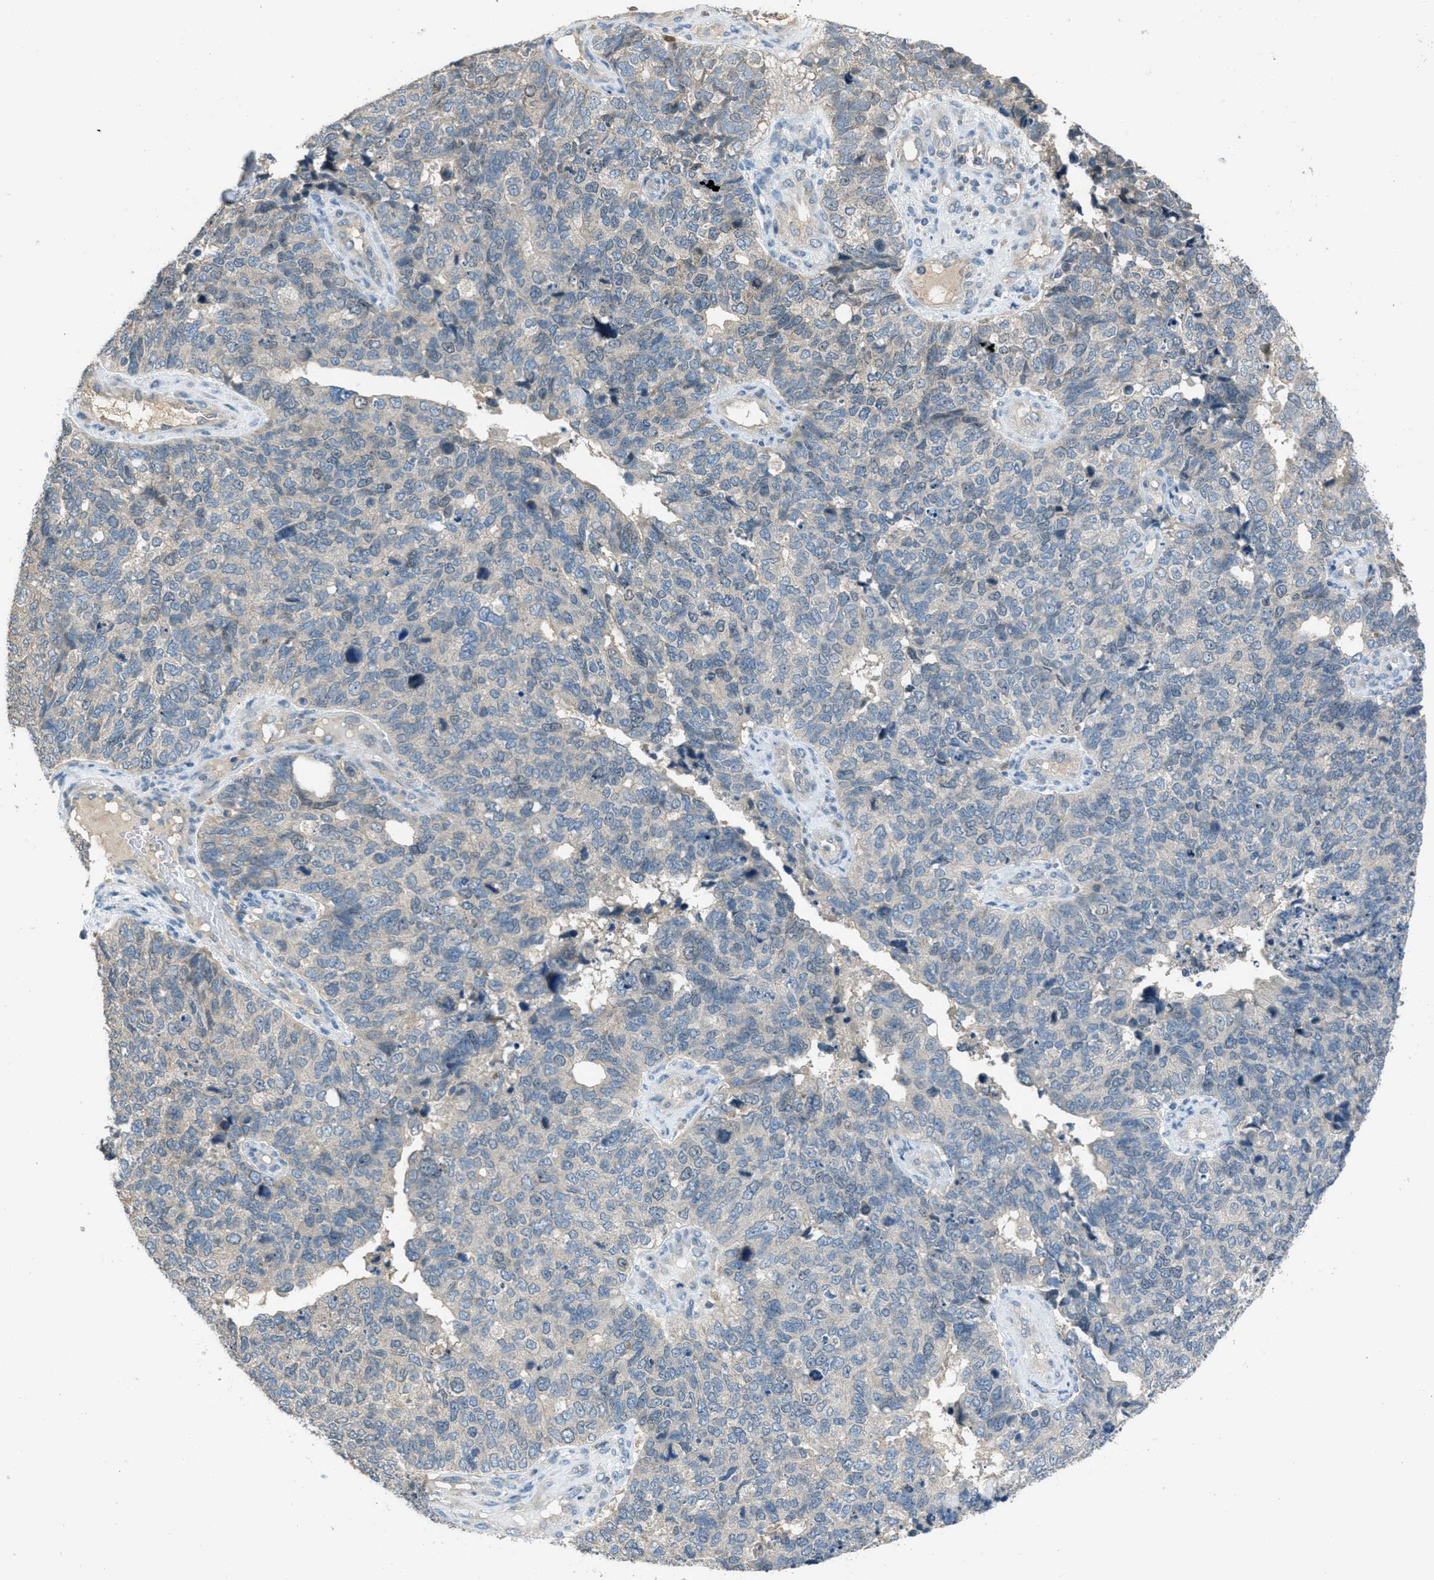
{"staining": {"intensity": "negative", "quantity": "none", "location": "none"}, "tissue": "cervical cancer", "cell_type": "Tumor cells", "image_type": "cancer", "snomed": [{"axis": "morphology", "description": "Squamous cell carcinoma, NOS"}, {"axis": "topography", "description": "Cervix"}], "caption": "Cervical squamous cell carcinoma was stained to show a protein in brown. There is no significant expression in tumor cells.", "gene": "MIS18A", "patient": {"sex": "female", "age": 63}}